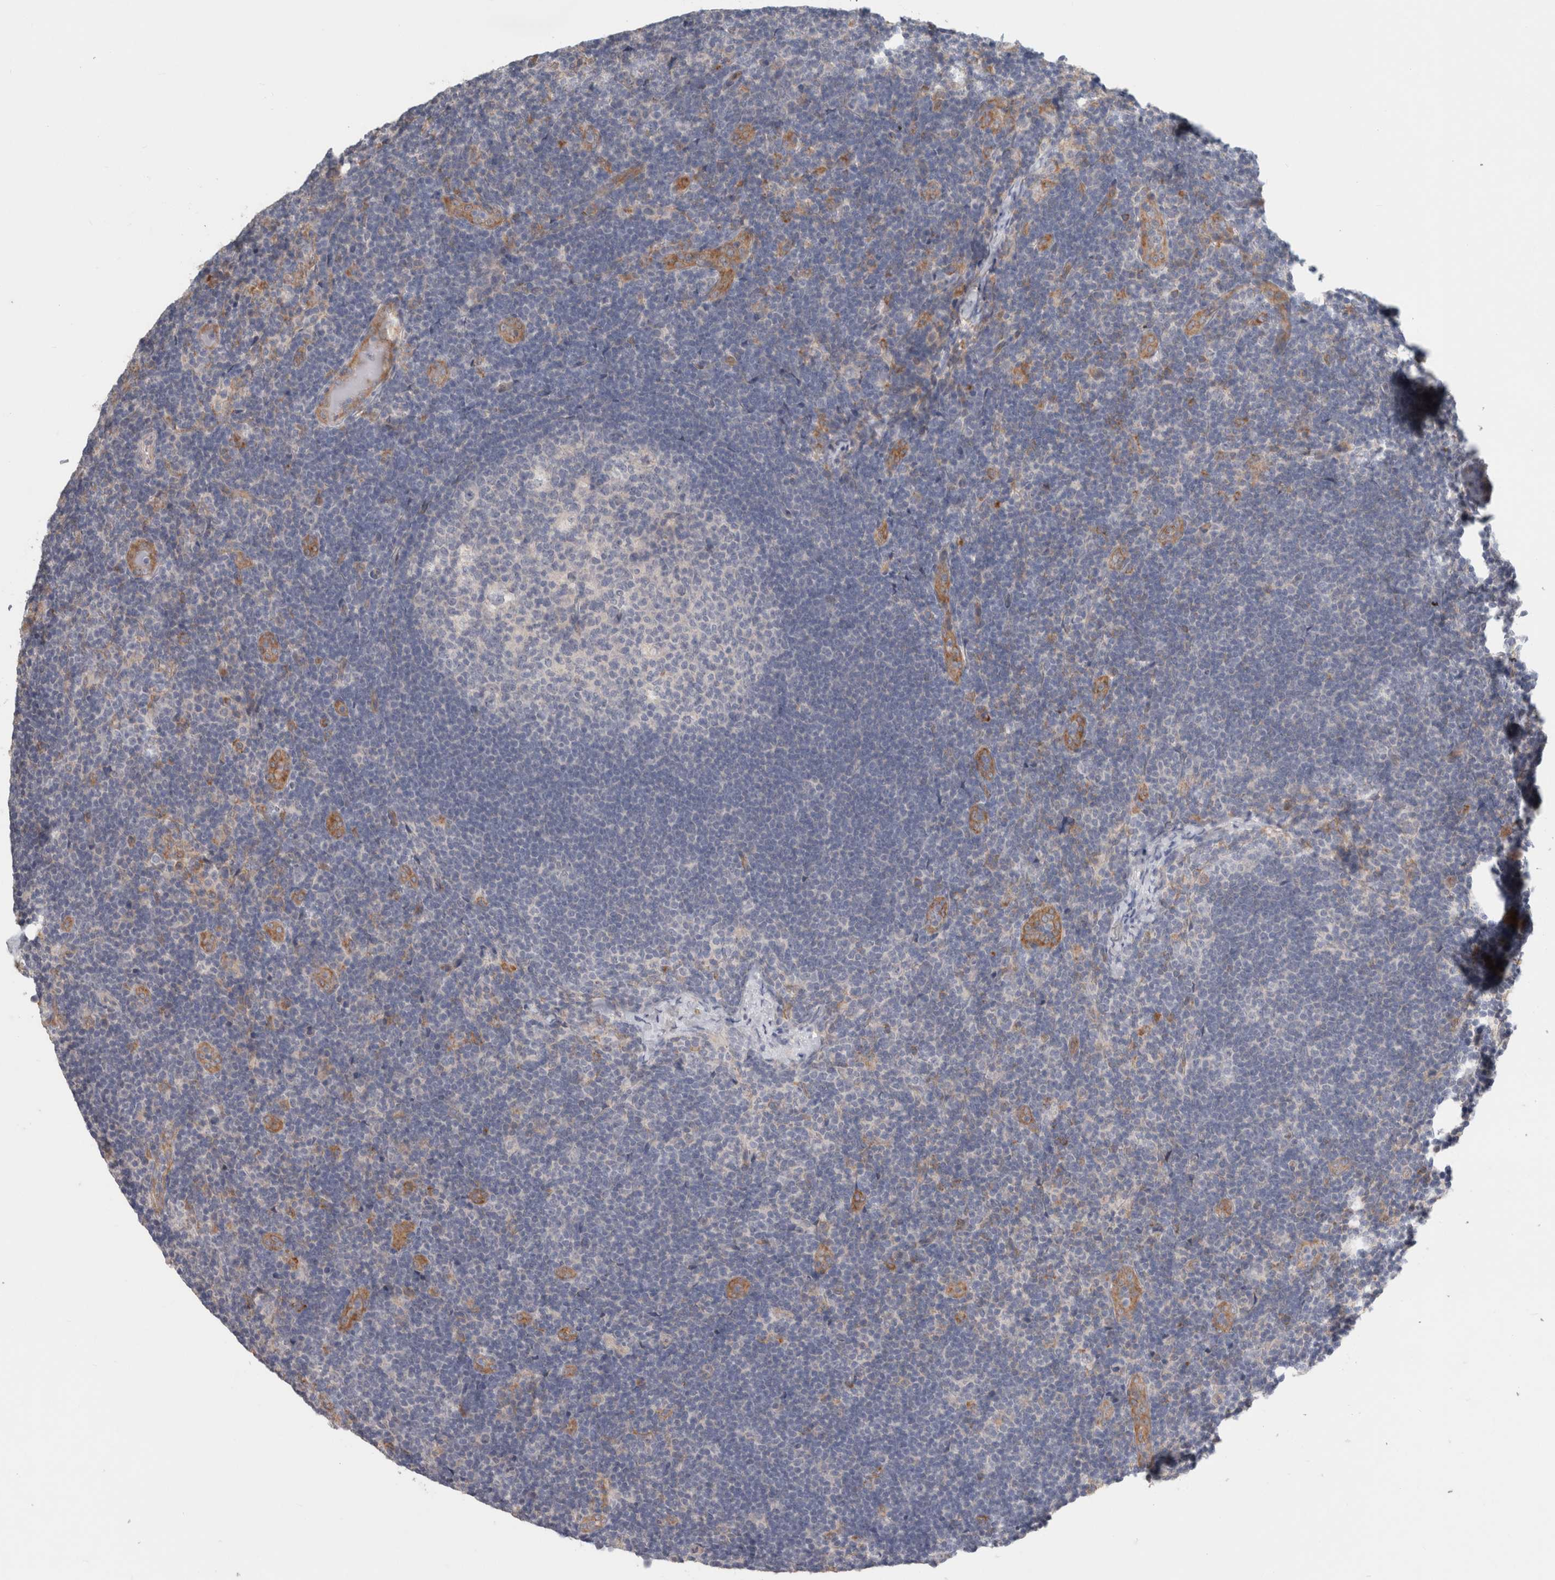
{"staining": {"intensity": "negative", "quantity": "none", "location": "none"}, "tissue": "lymph node", "cell_type": "Germinal center cells", "image_type": "normal", "snomed": [{"axis": "morphology", "description": "Normal tissue, NOS"}, {"axis": "topography", "description": "Lymph node"}], "caption": "Immunohistochemistry (IHC) histopathology image of normal human lymph node stained for a protein (brown), which displays no positivity in germinal center cells.", "gene": "RASAL2", "patient": {"sex": "female", "age": 22}}